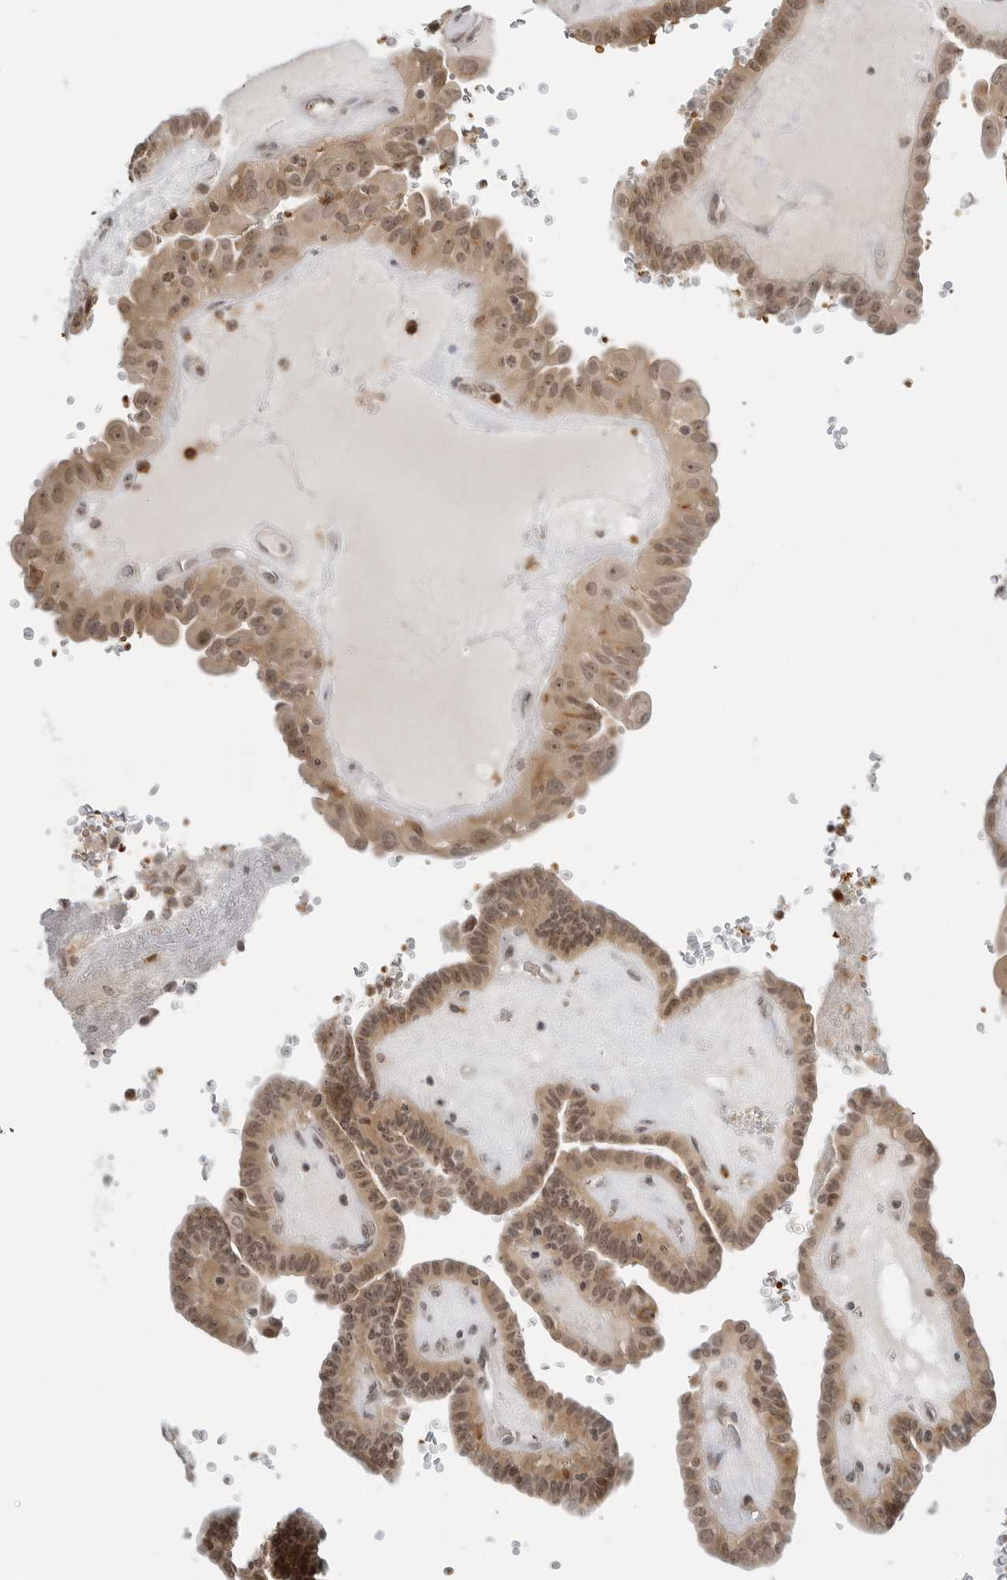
{"staining": {"intensity": "moderate", "quantity": ">75%", "location": "cytoplasmic/membranous,nuclear"}, "tissue": "thyroid cancer", "cell_type": "Tumor cells", "image_type": "cancer", "snomed": [{"axis": "morphology", "description": "Papillary adenocarcinoma, NOS"}, {"axis": "topography", "description": "Thyroid gland"}], "caption": "Immunohistochemistry (IHC) micrograph of neoplastic tissue: human thyroid cancer stained using immunohistochemistry (IHC) displays medium levels of moderate protein expression localized specifically in the cytoplasmic/membranous and nuclear of tumor cells, appearing as a cytoplasmic/membranous and nuclear brown color.", "gene": "SUGCT", "patient": {"sex": "male", "age": 77}}